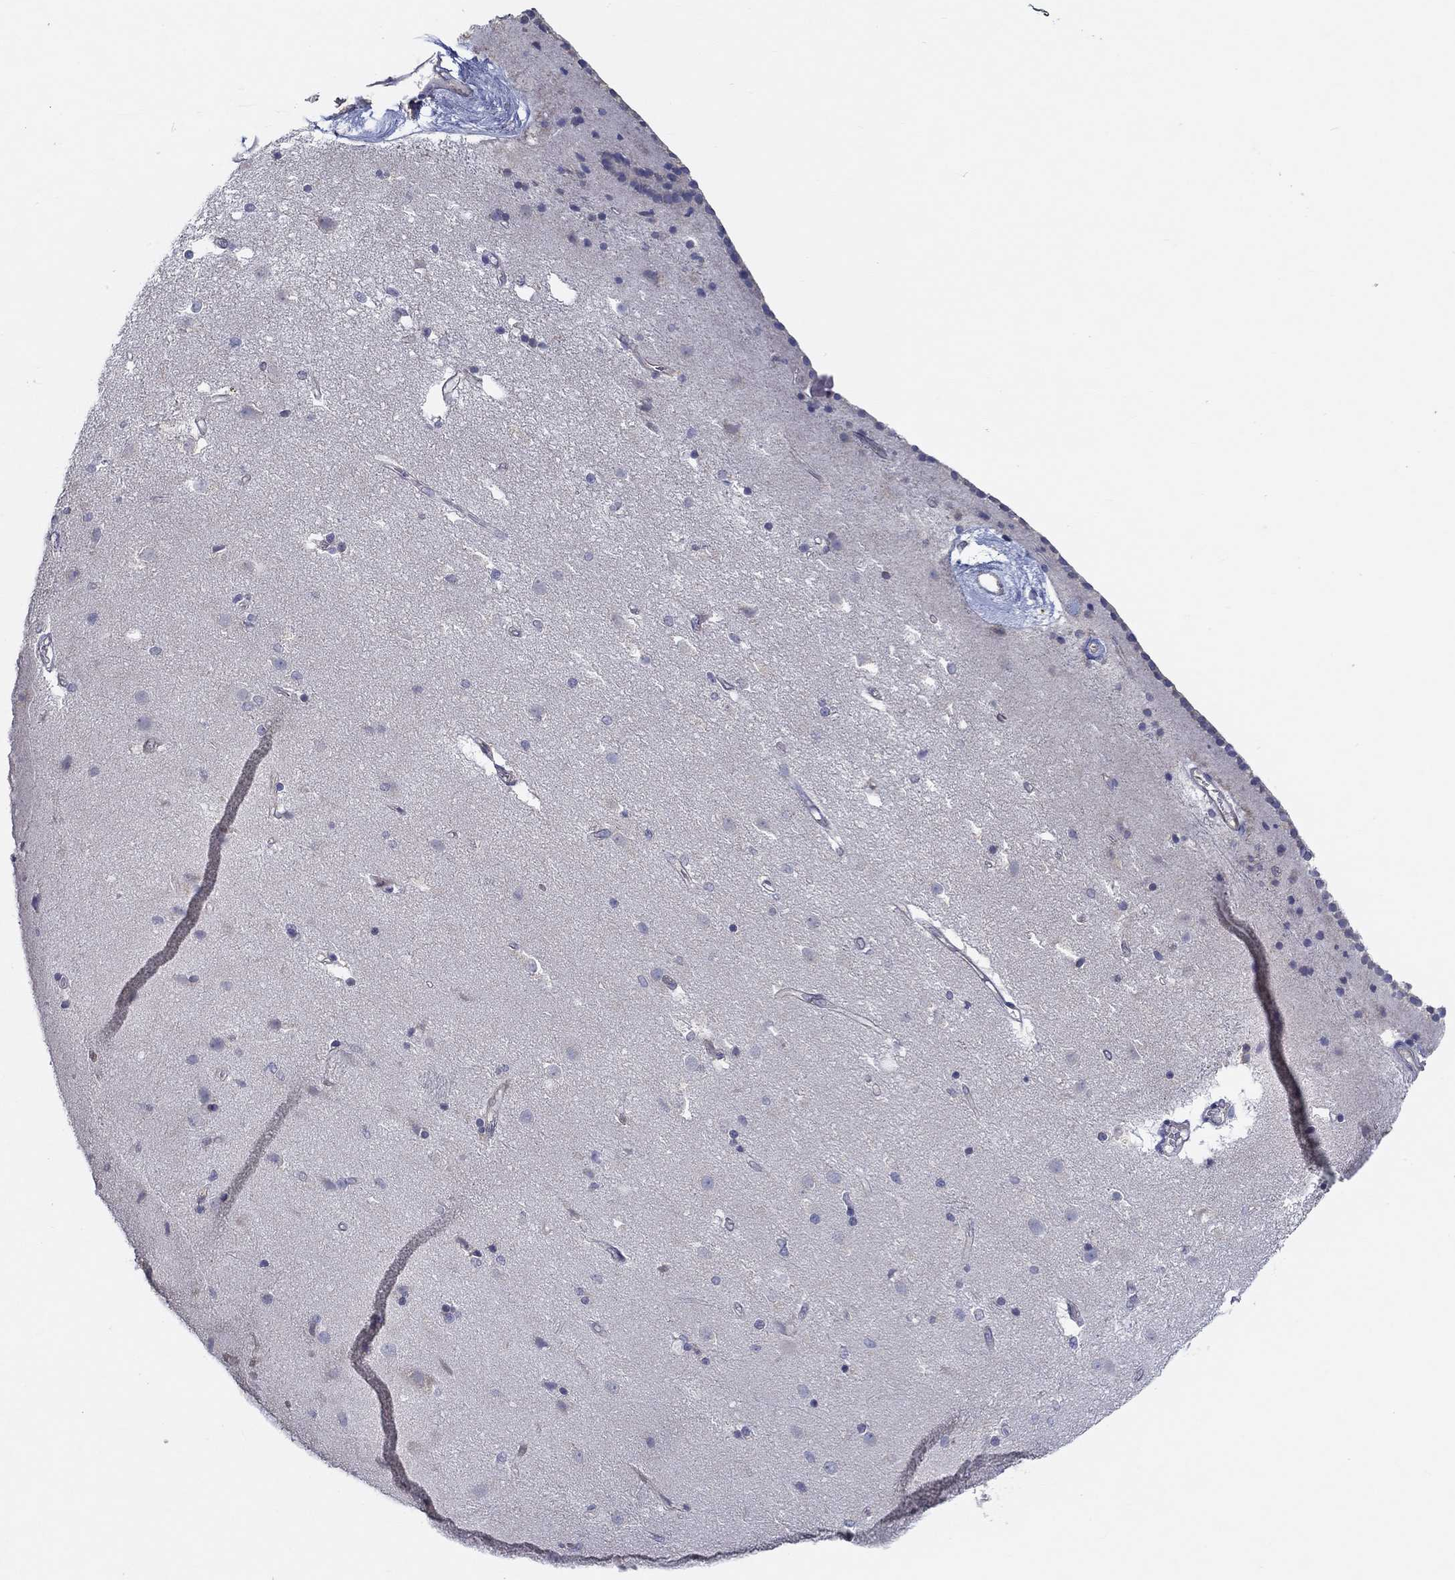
{"staining": {"intensity": "negative", "quantity": "none", "location": "none"}, "tissue": "caudate", "cell_type": "Glial cells", "image_type": "normal", "snomed": [{"axis": "morphology", "description": "Normal tissue, NOS"}, {"axis": "topography", "description": "Lateral ventricle wall"}], "caption": "Unremarkable caudate was stained to show a protein in brown. There is no significant expression in glial cells.", "gene": "ERMP1", "patient": {"sex": "female", "age": 71}}